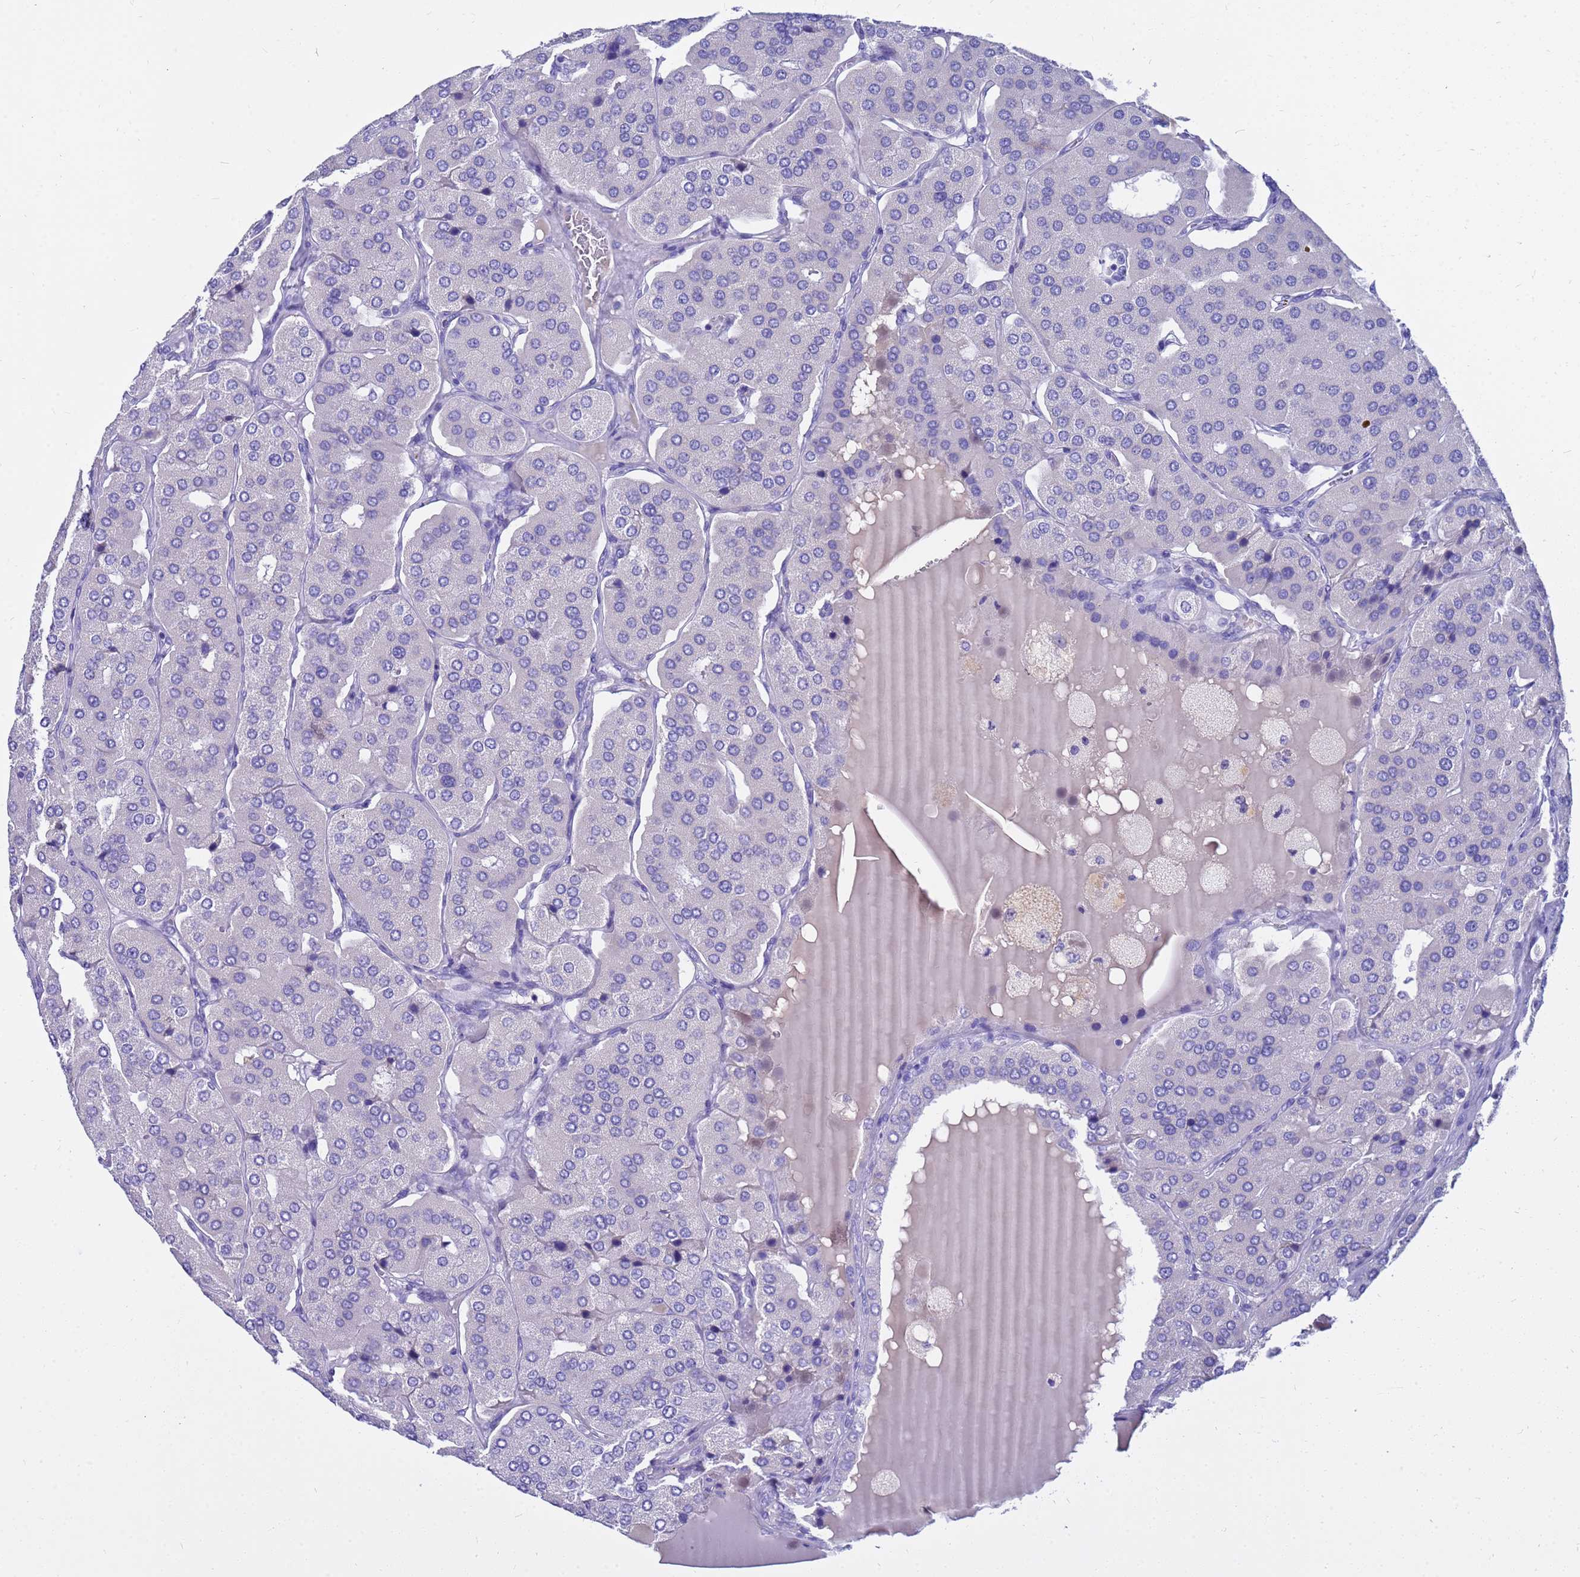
{"staining": {"intensity": "negative", "quantity": "none", "location": "none"}, "tissue": "parathyroid gland", "cell_type": "Glandular cells", "image_type": "normal", "snomed": [{"axis": "morphology", "description": "Normal tissue, NOS"}, {"axis": "morphology", "description": "Adenoma, NOS"}, {"axis": "topography", "description": "Parathyroid gland"}], "caption": "IHC photomicrograph of normal human parathyroid gland stained for a protein (brown), which demonstrates no positivity in glandular cells.", "gene": "SYCN", "patient": {"sex": "female", "age": 86}}